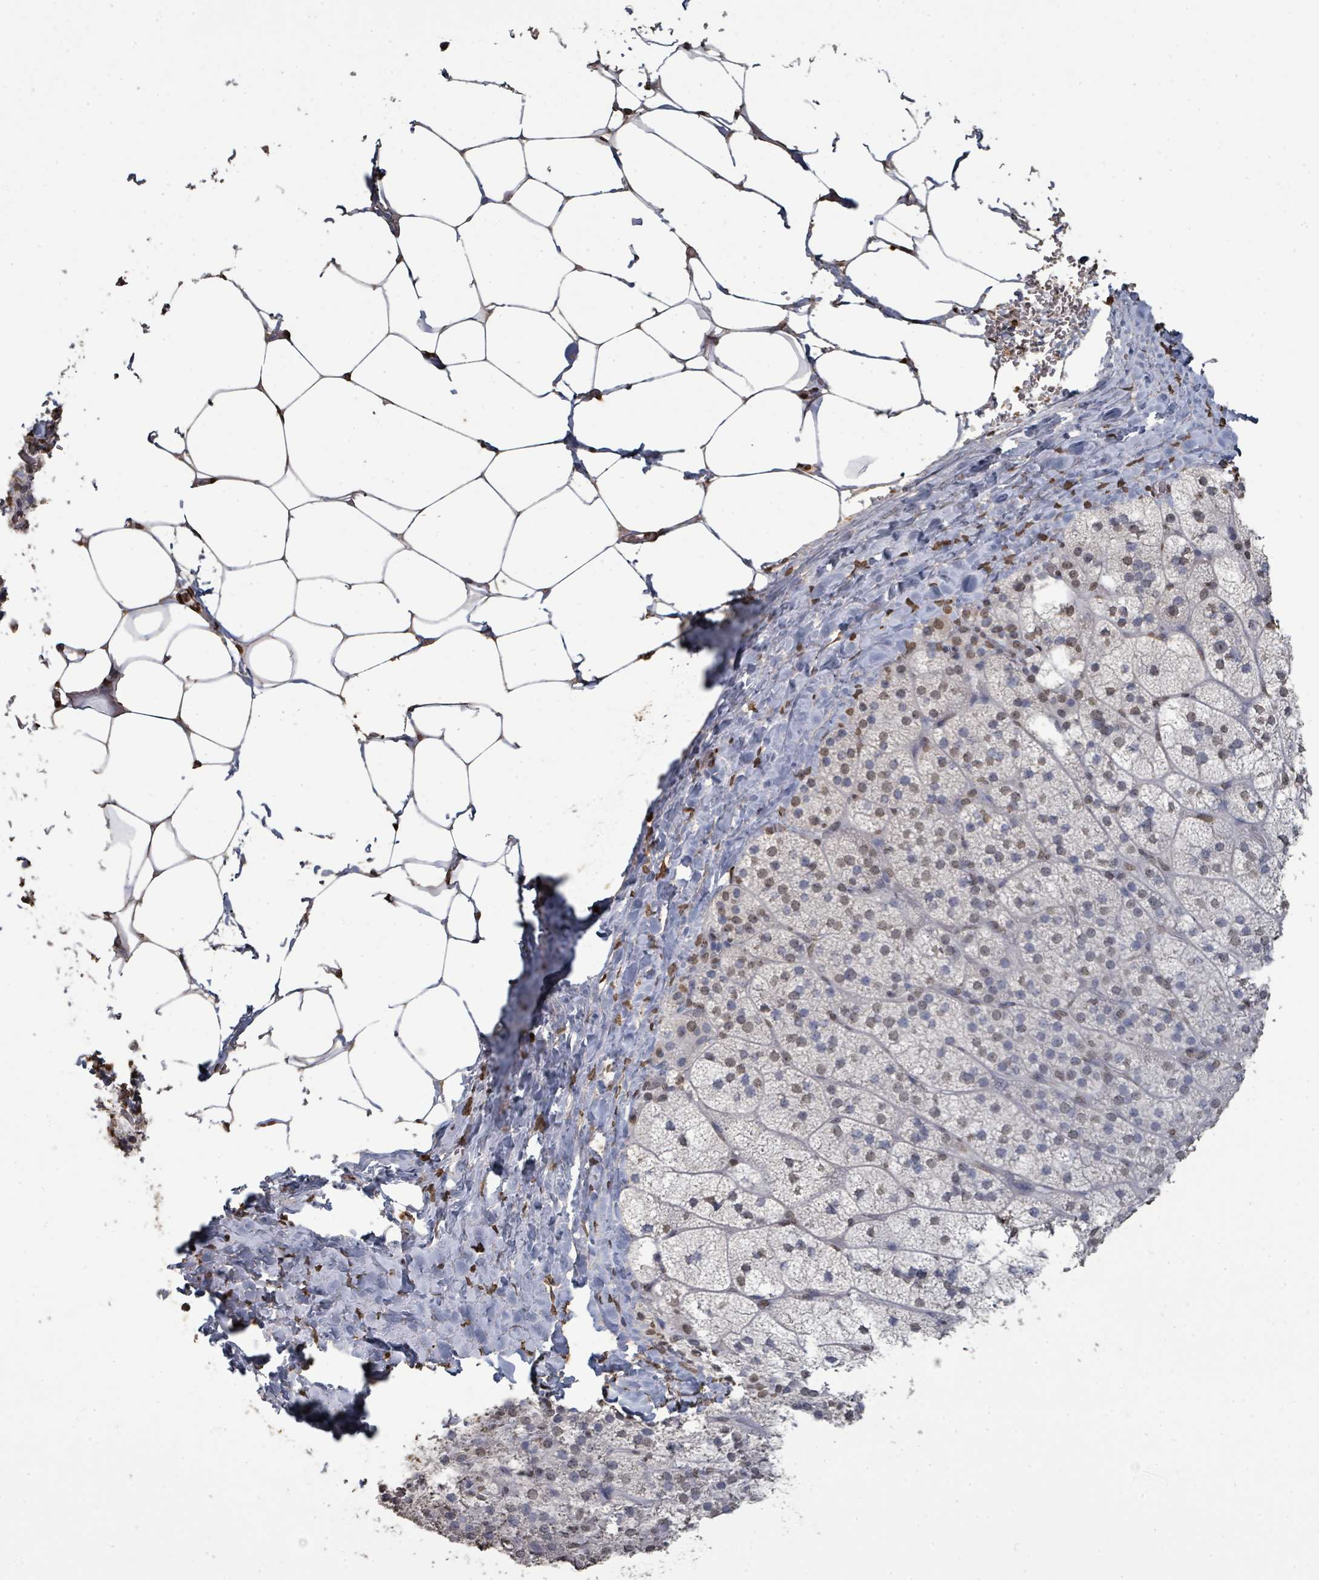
{"staining": {"intensity": "weak", "quantity": "25%-75%", "location": "nuclear"}, "tissue": "adrenal gland", "cell_type": "Glandular cells", "image_type": "normal", "snomed": [{"axis": "morphology", "description": "Normal tissue, NOS"}, {"axis": "topography", "description": "Adrenal gland"}], "caption": "A histopathology image of adrenal gland stained for a protein displays weak nuclear brown staining in glandular cells.", "gene": "MRPS12", "patient": {"sex": "female", "age": 58}}